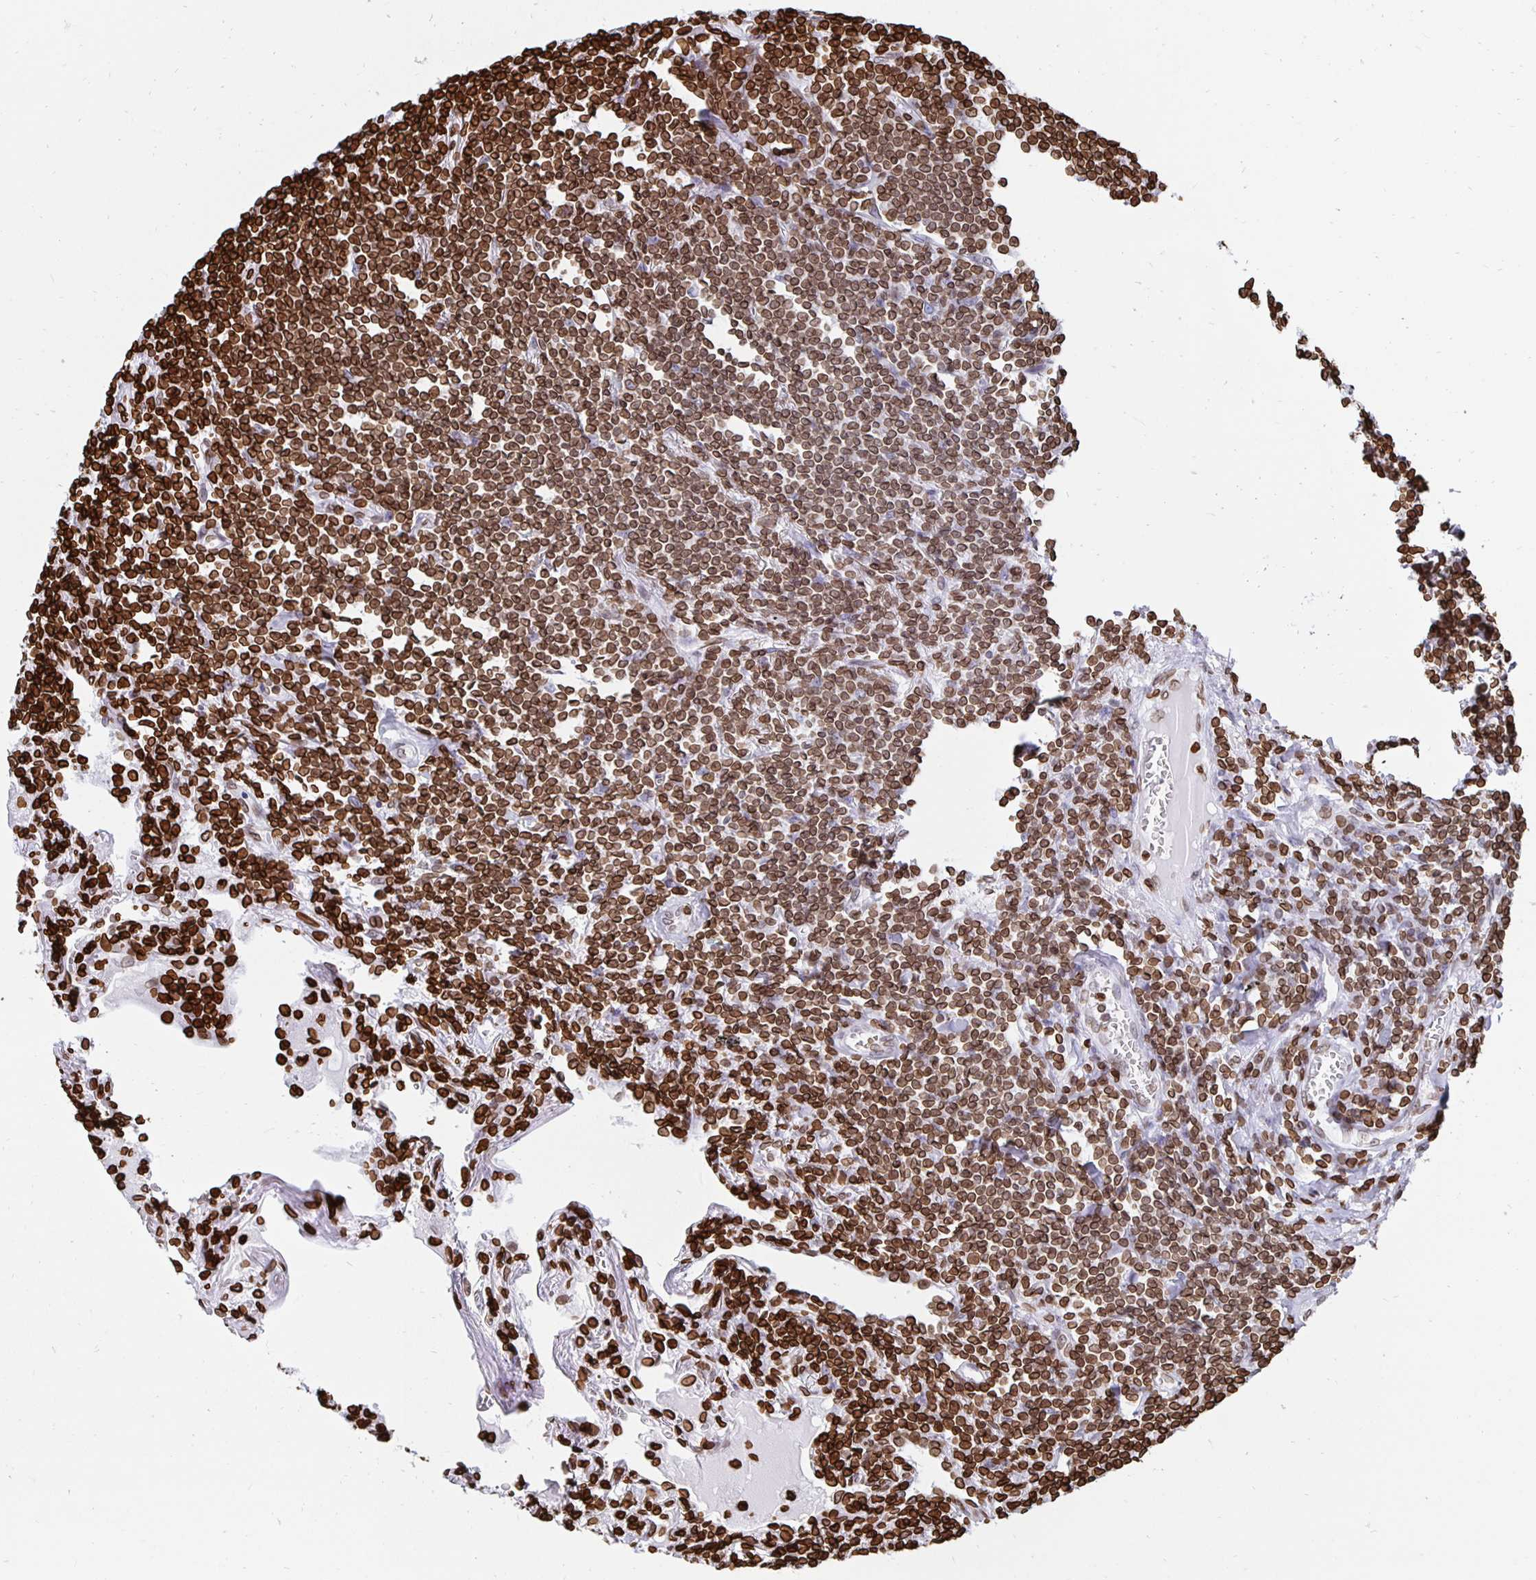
{"staining": {"intensity": "moderate", "quantity": ">75%", "location": "cytoplasmic/membranous,nuclear"}, "tissue": "lymphoma", "cell_type": "Tumor cells", "image_type": "cancer", "snomed": [{"axis": "morphology", "description": "Malignant lymphoma, non-Hodgkin's type, Low grade"}, {"axis": "topography", "description": "Lung"}], "caption": "Moderate cytoplasmic/membranous and nuclear protein staining is present in about >75% of tumor cells in lymphoma.", "gene": "LMNB1", "patient": {"sex": "female", "age": 71}}